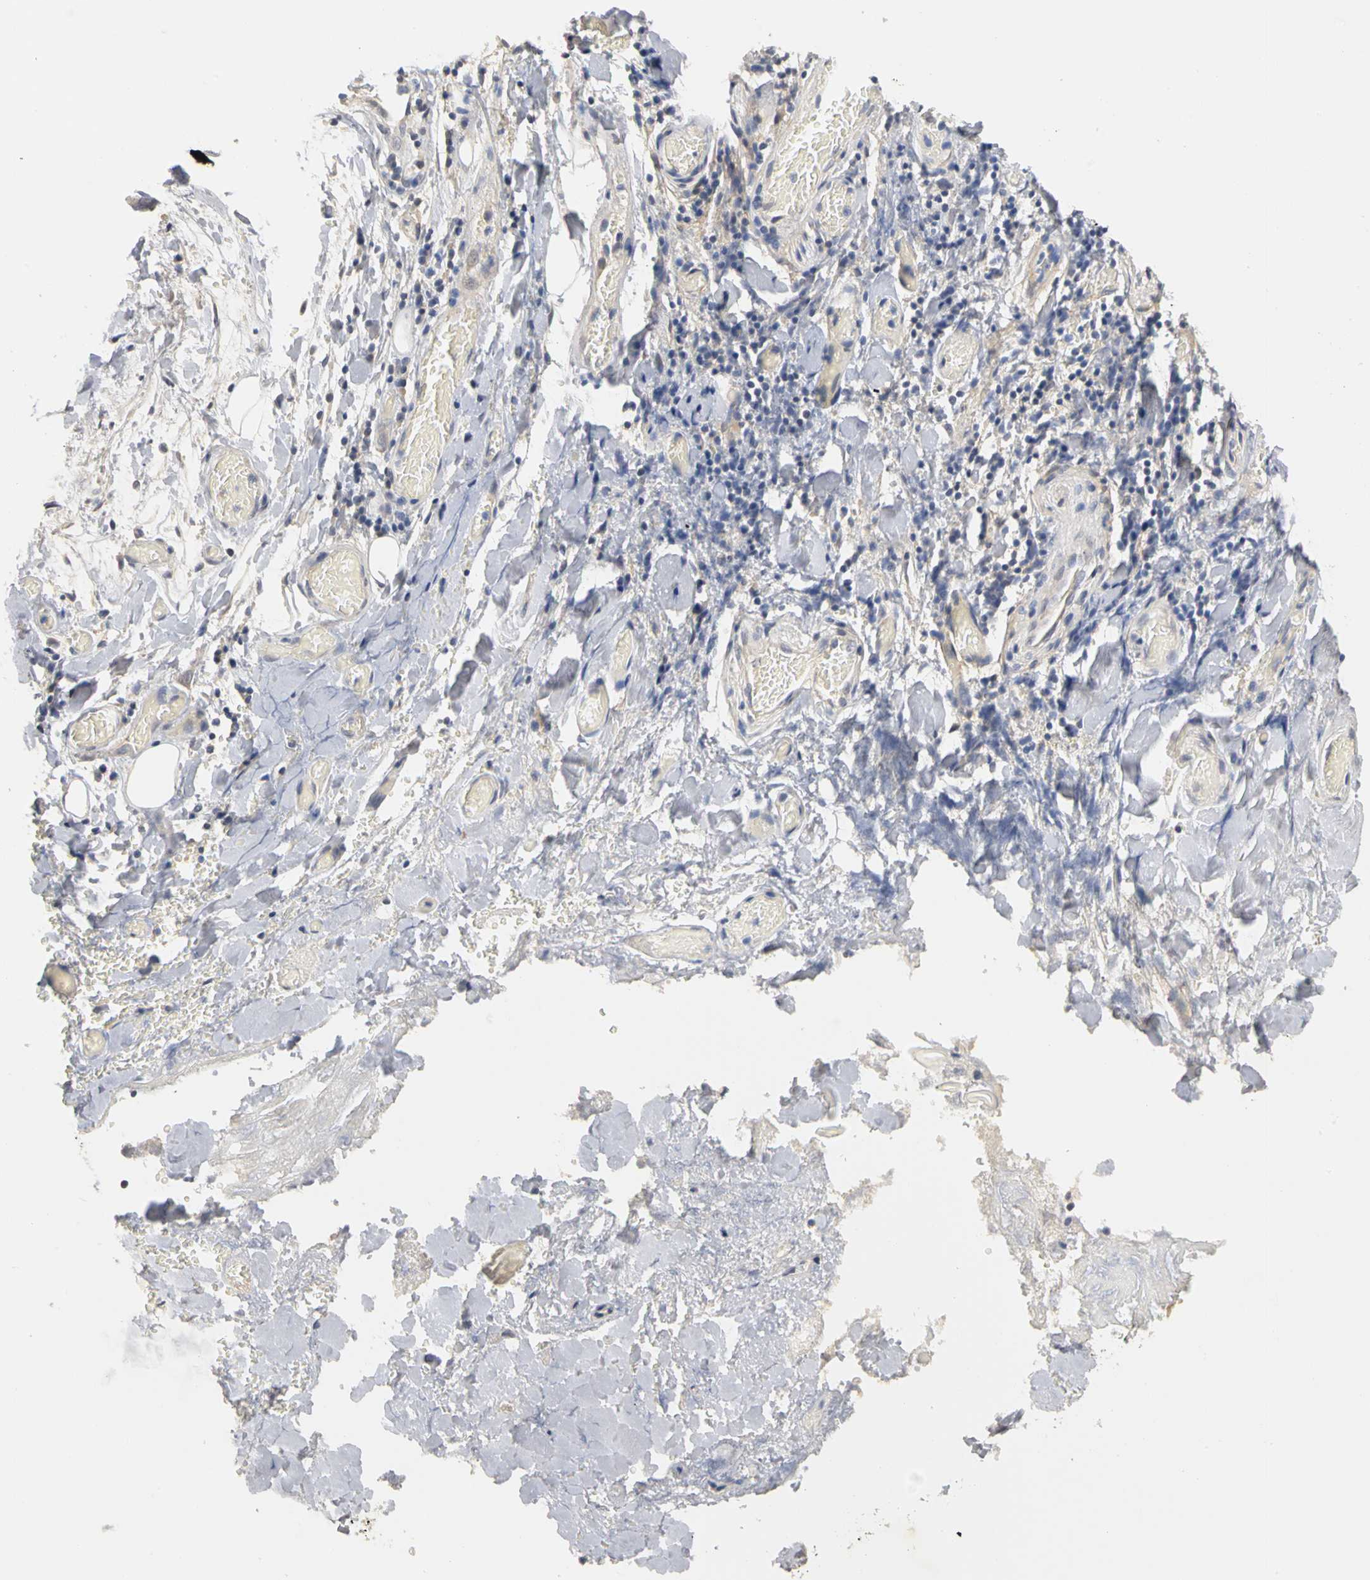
{"staining": {"intensity": "negative", "quantity": "none", "location": "none"}, "tissue": "soft tissue", "cell_type": "Fibroblasts", "image_type": "normal", "snomed": [{"axis": "morphology", "description": "Normal tissue, NOS"}, {"axis": "morphology", "description": "Cholangiocarcinoma"}, {"axis": "topography", "description": "Liver"}, {"axis": "topography", "description": "Peripheral nerve tissue"}], "caption": "There is no significant expression in fibroblasts of soft tissue. (Immunohistochemistry (ihc), brightfield microscopy, high magnification).", "gene": "PGR", "patient": {"sex": "male", "age": 50}}